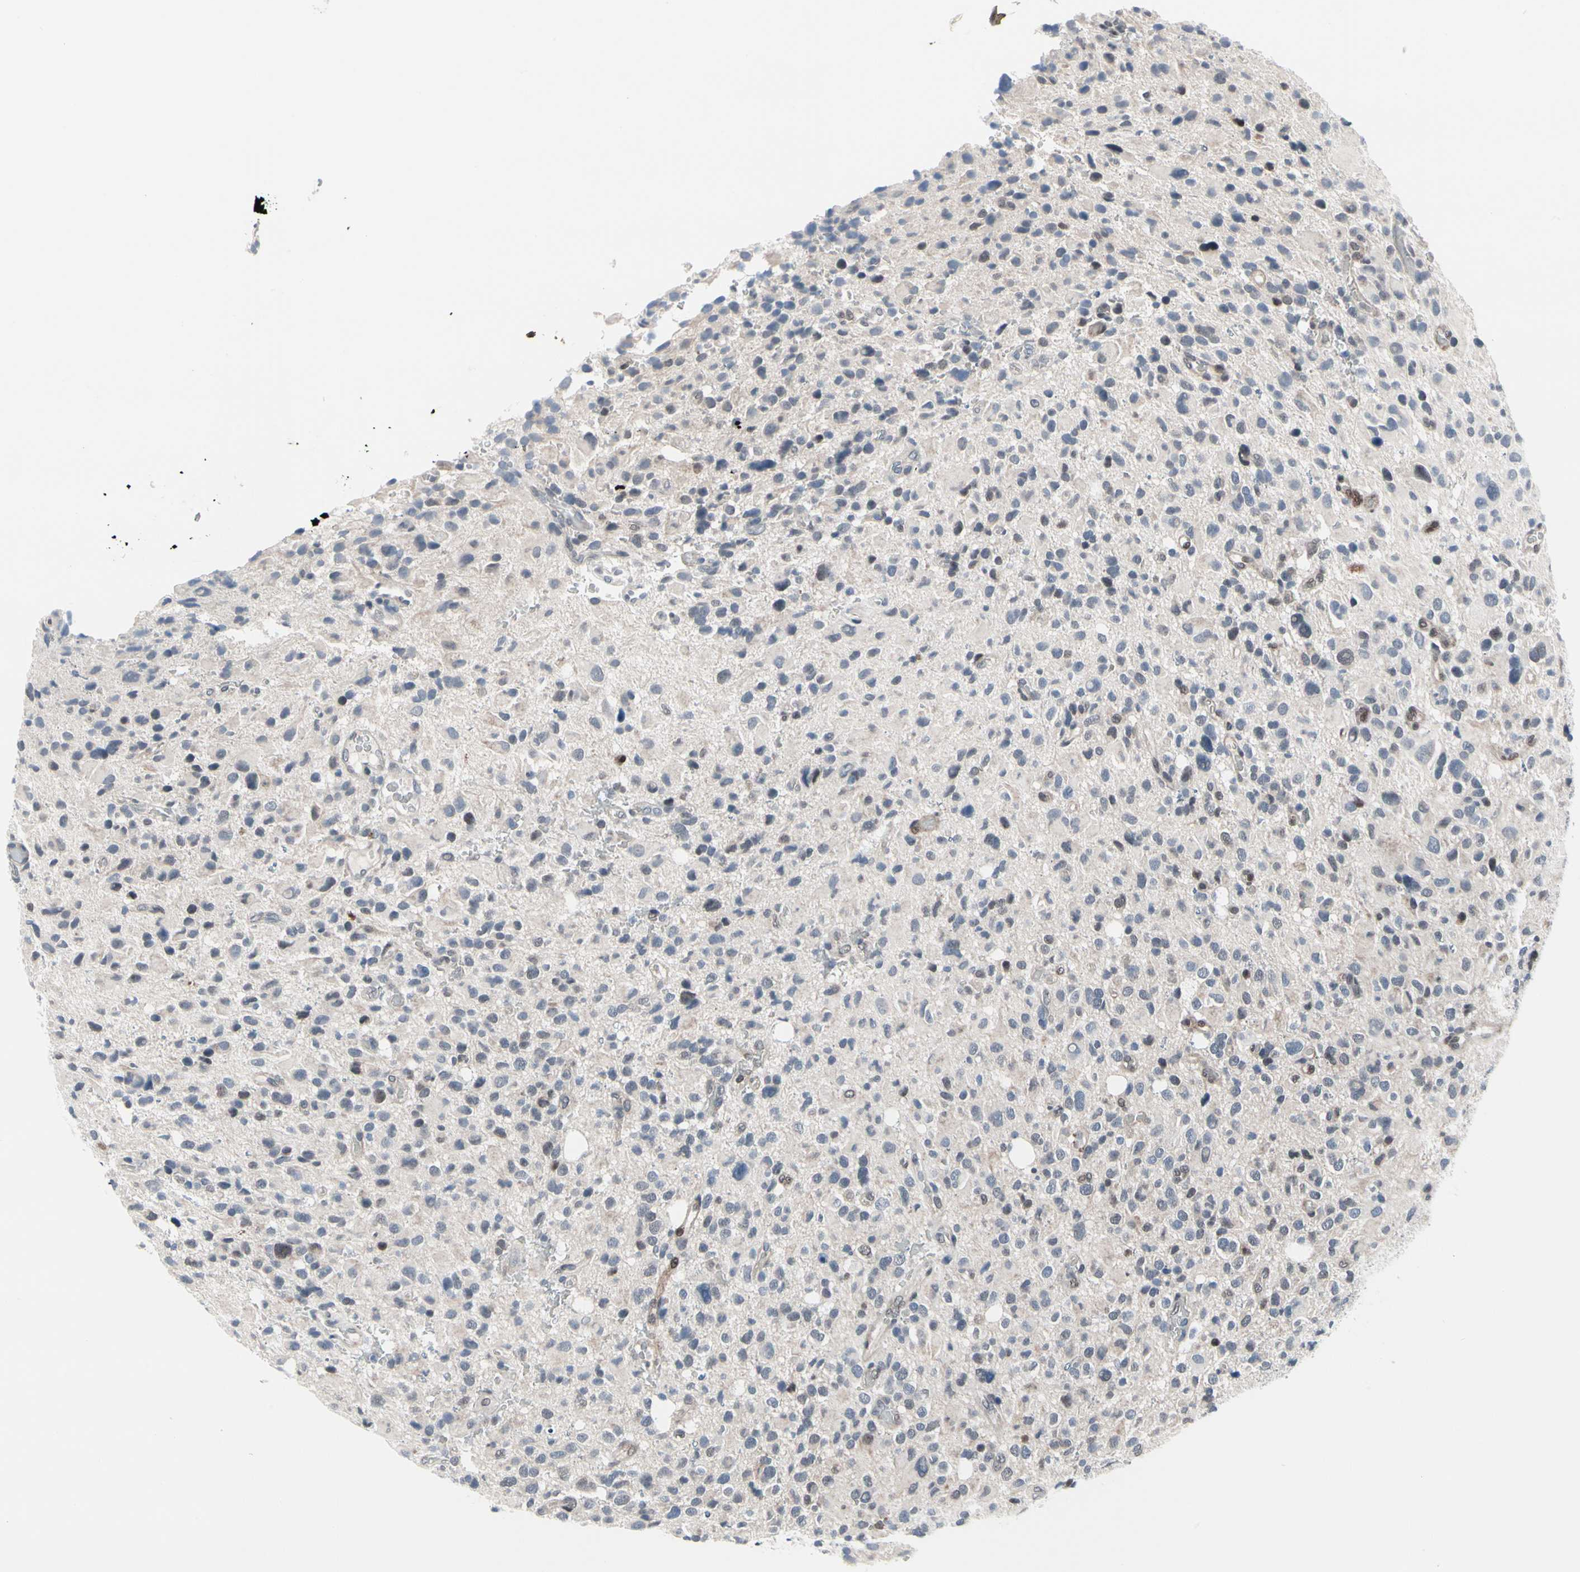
{"staining": {"intensity": "negative", "quantity": "none", "location": "none"}, "tissue": "glioma", "cell_type": "Tumor cells", "image_type": "cancer", "snomed": [{"axis": "morphology", "description": "Glioma, malignant, High grade"}, {"axis": "topography", "description": "Brain"}], "caption": "IHC photomicrograph of human malignant glioma (high-grade) stained for a protein (brown), which shows no staining in tumor cells.", "gene": "TXN", "patient": {"sex": "male", "age": 48}}